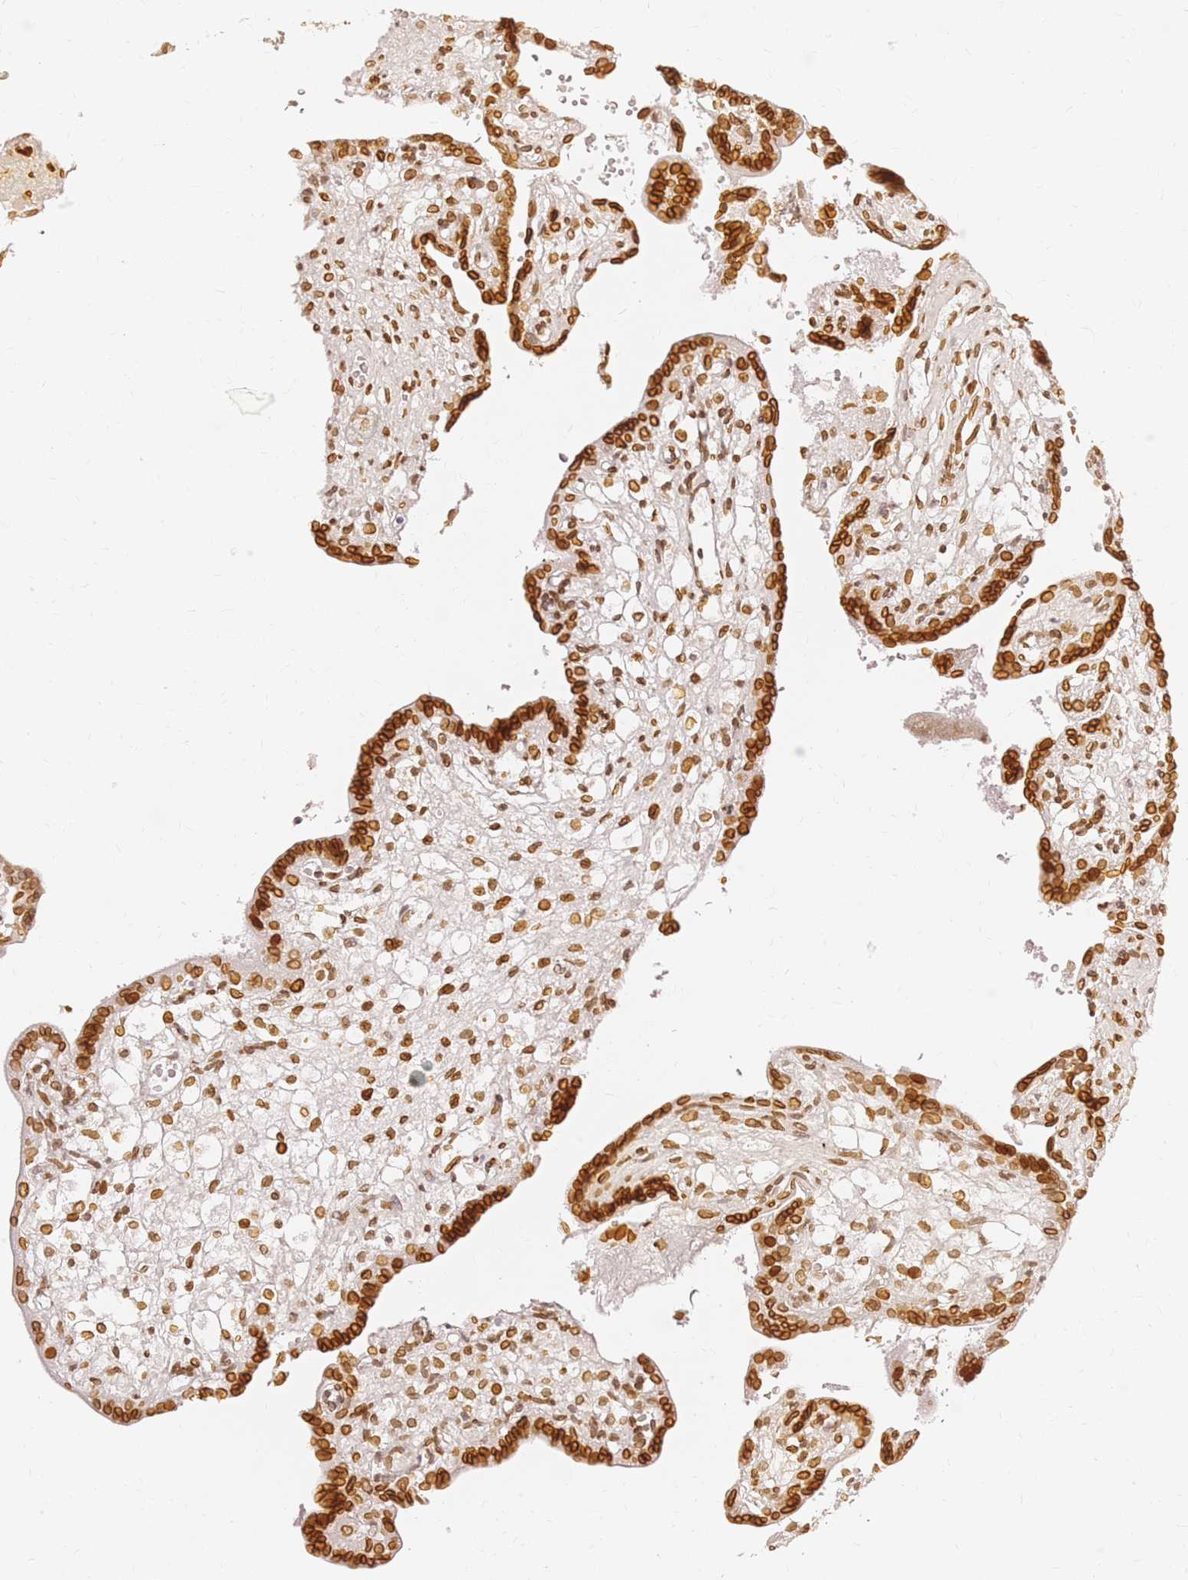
{"staining": {"intensity": "strong", "quantity": ">75%", "location": "cytoplasmic/membranous,nuclear"}, "tissue": "placenta", "cell_type": "Trophoblastic cells", "image_type": "normal", "snomed": [{"axis": "morphology", "description": "Normal tissue, NOS"}, {"axis": "topography", "description": "Placenta"}], "caption": "The immunohistochemical stain shows strong cytoplasmic/membranous,nuclear expression in trophoblastic cells of unremarkable placenta. (Brightfield microscopy of DAB IHC at high magnification).", "gene": "C6orf141", "patient": {"sex": "female", "age": 37}}